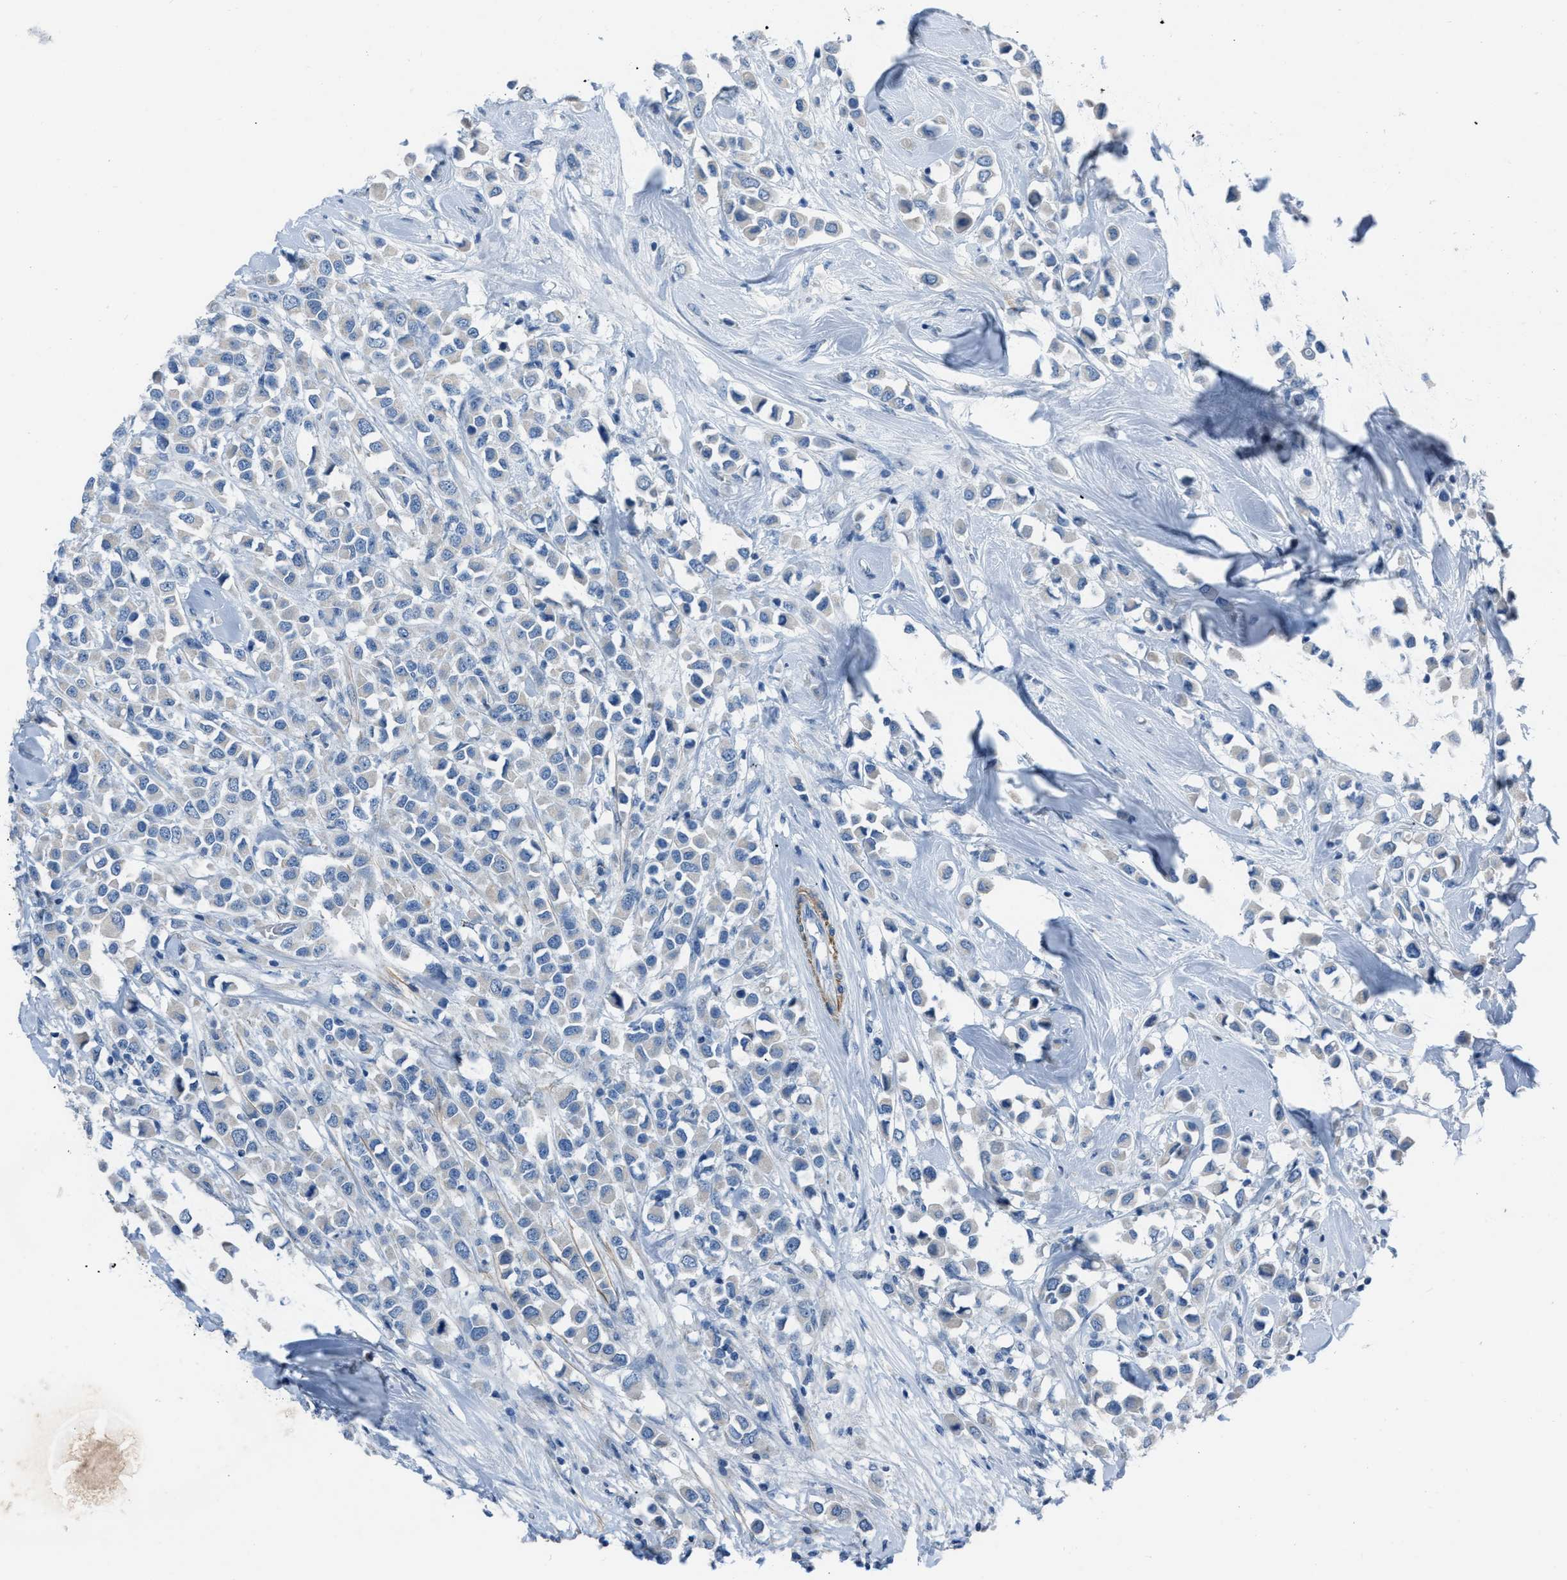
{"staining": {"intensity": "negative", "quantity": "none", "location": "none"}, "tissue": "breast cancer", "cell_type": "Tumor cells", "image_type": "cancer", "snomed": [{"axis": "morphology", "description": "Duct carcinoma"}, {"axis": "topography", "description": "Breast"}], "caption": "Human breast cancer (invasive ductal carcinoma) stained for a protein using immunohistochemistry reveals no positivity in tumor cells.", "gene": "SPATC1L", "patient": {"sex": "female", "age": 61}}